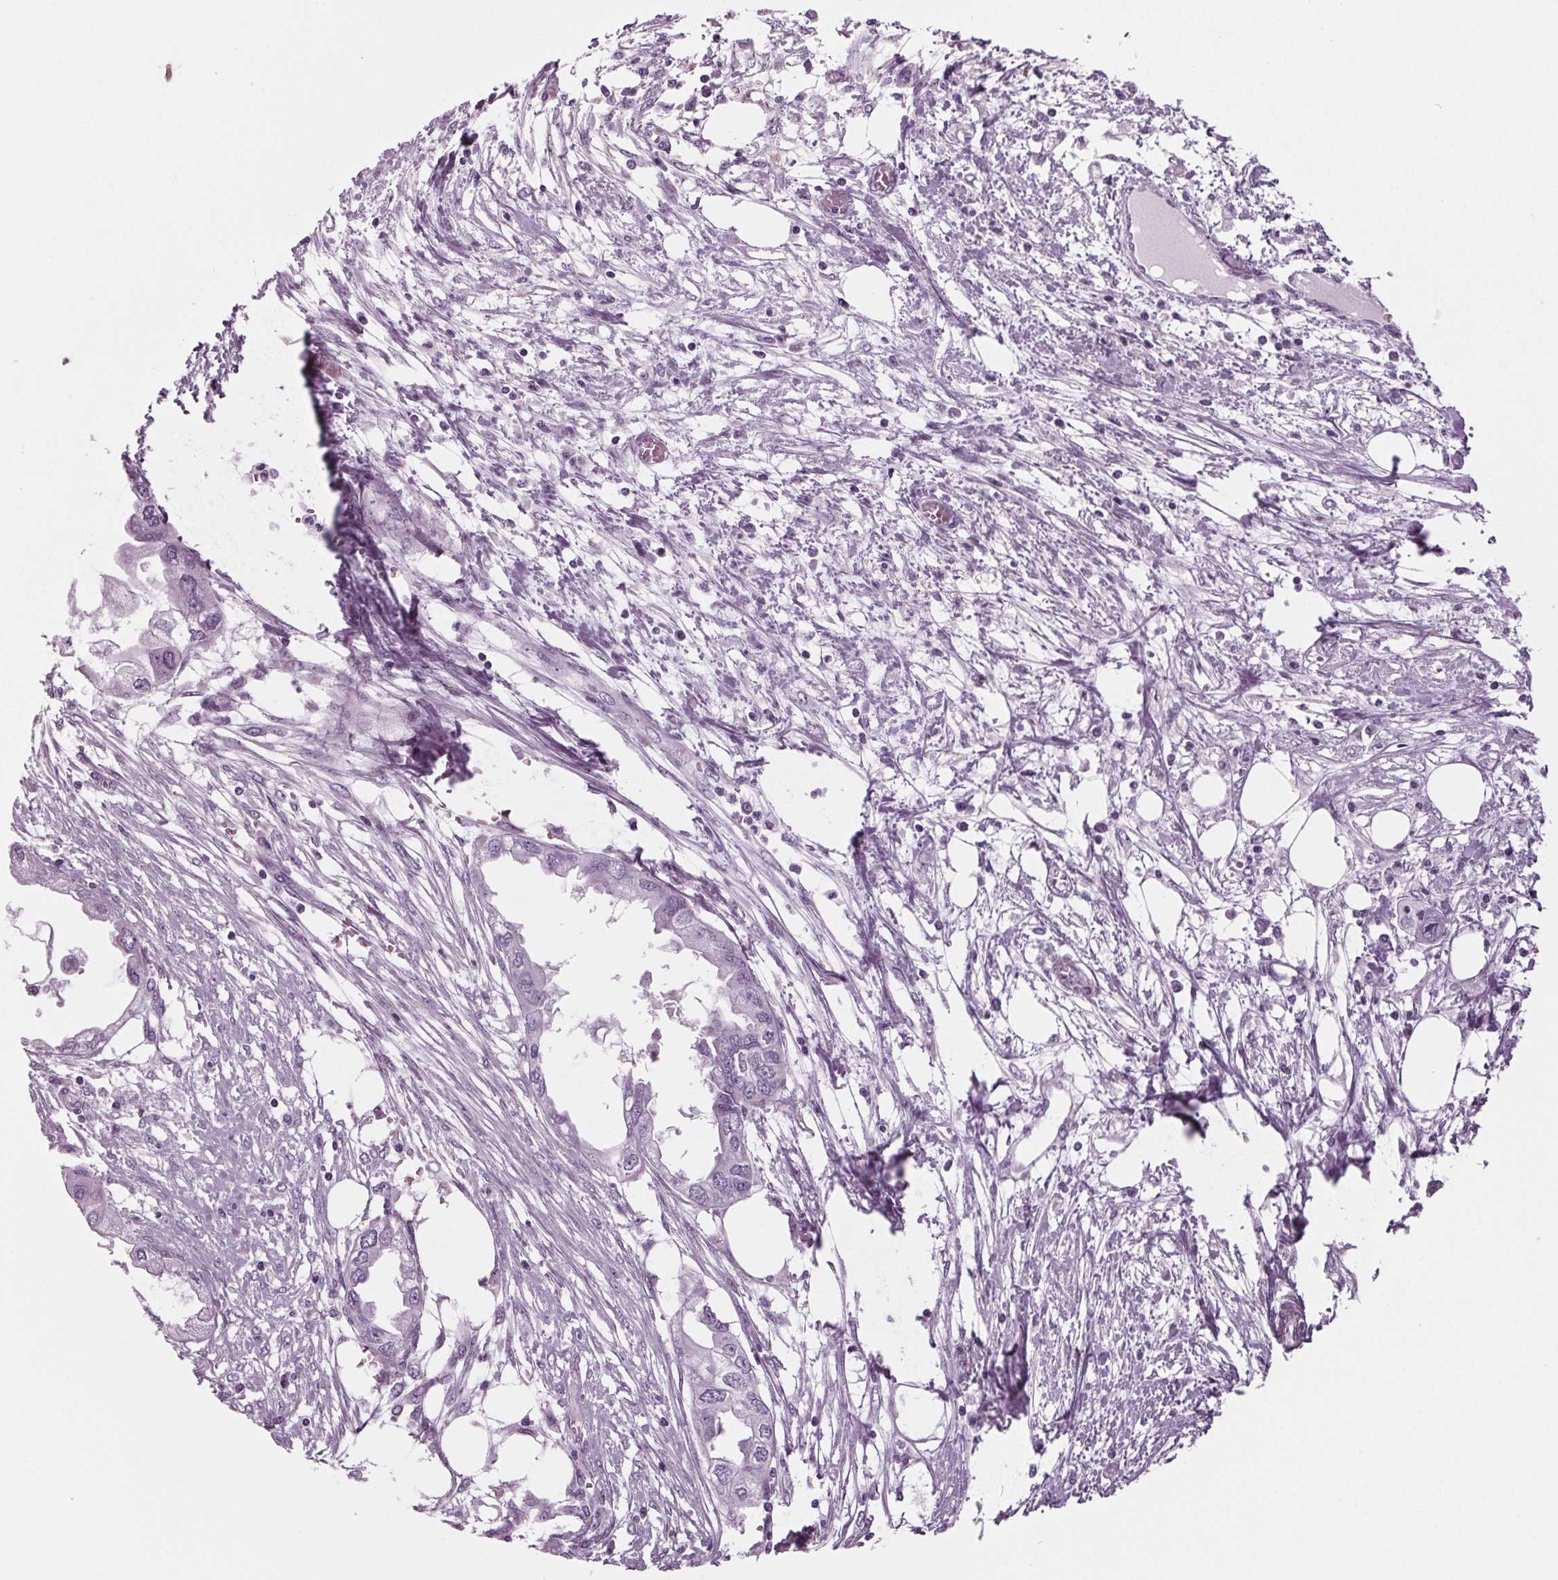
{"staining": {"intensity": "negative", "quantity": "none", "location": "none"}, "tissue": "endometrial cancer", "cell_type": "Tumor cells", "image_type": "cancer", "snomed": [{"axis": "morphology", "description": "Adenocarcinoma, NOS"}, {"axis": "morphology", "description": "Adenocarcinoma, metastatic, NOS"}, {"axis": "topography", "description": "Adipose tissue"}, {"axis": "topography", "description": "Endometrium"}], "caption": "IHC of human endometrial cancer (metastatic adenocarcinoma) demonstrates no expression in tumor cells.", "gene": "BHLHE22", "patient": {"sex": "female", "age": 67}}